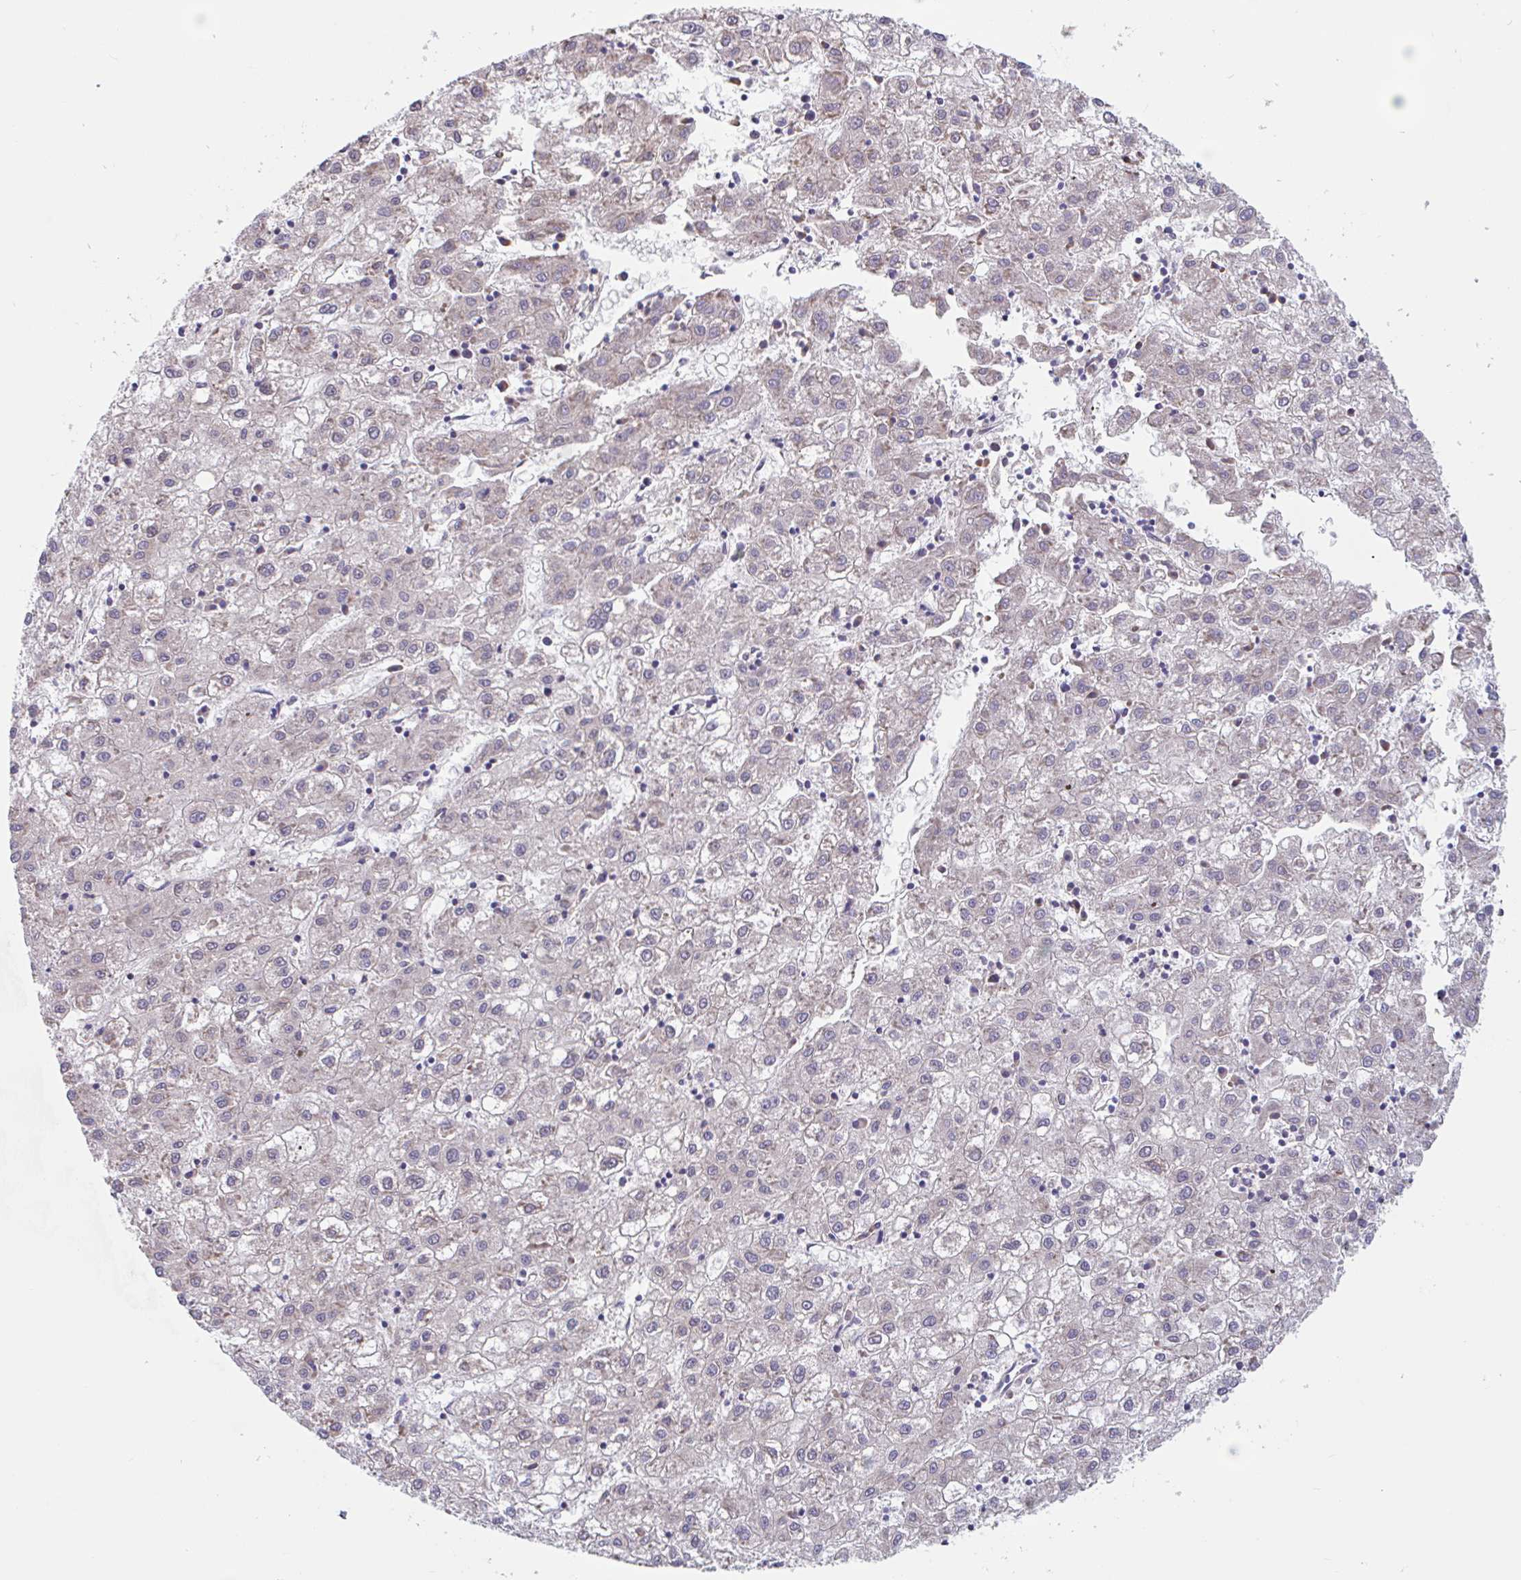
{"staining": {"intensity": "negative", "quantity": "none", "location": "none"}, "tissue": "liver cancer", "cell_type": "Tumor cells", "image_type": "cancer", "snomed": [{"axis": "morphology", "description": "Carcinoma, Hepatocellular, NOS"}, {"axis": "topography", "description": "Liver"}], "caption": "An immunohistochemistry micrograph of liver cancer (hepatocellular carcinoma) is shown. There is no staining in tumor cells of liver cancer (hepatocellular carcinoma).", "gene": "SNX8", "patient": {"sex": "male", "age": 72}}